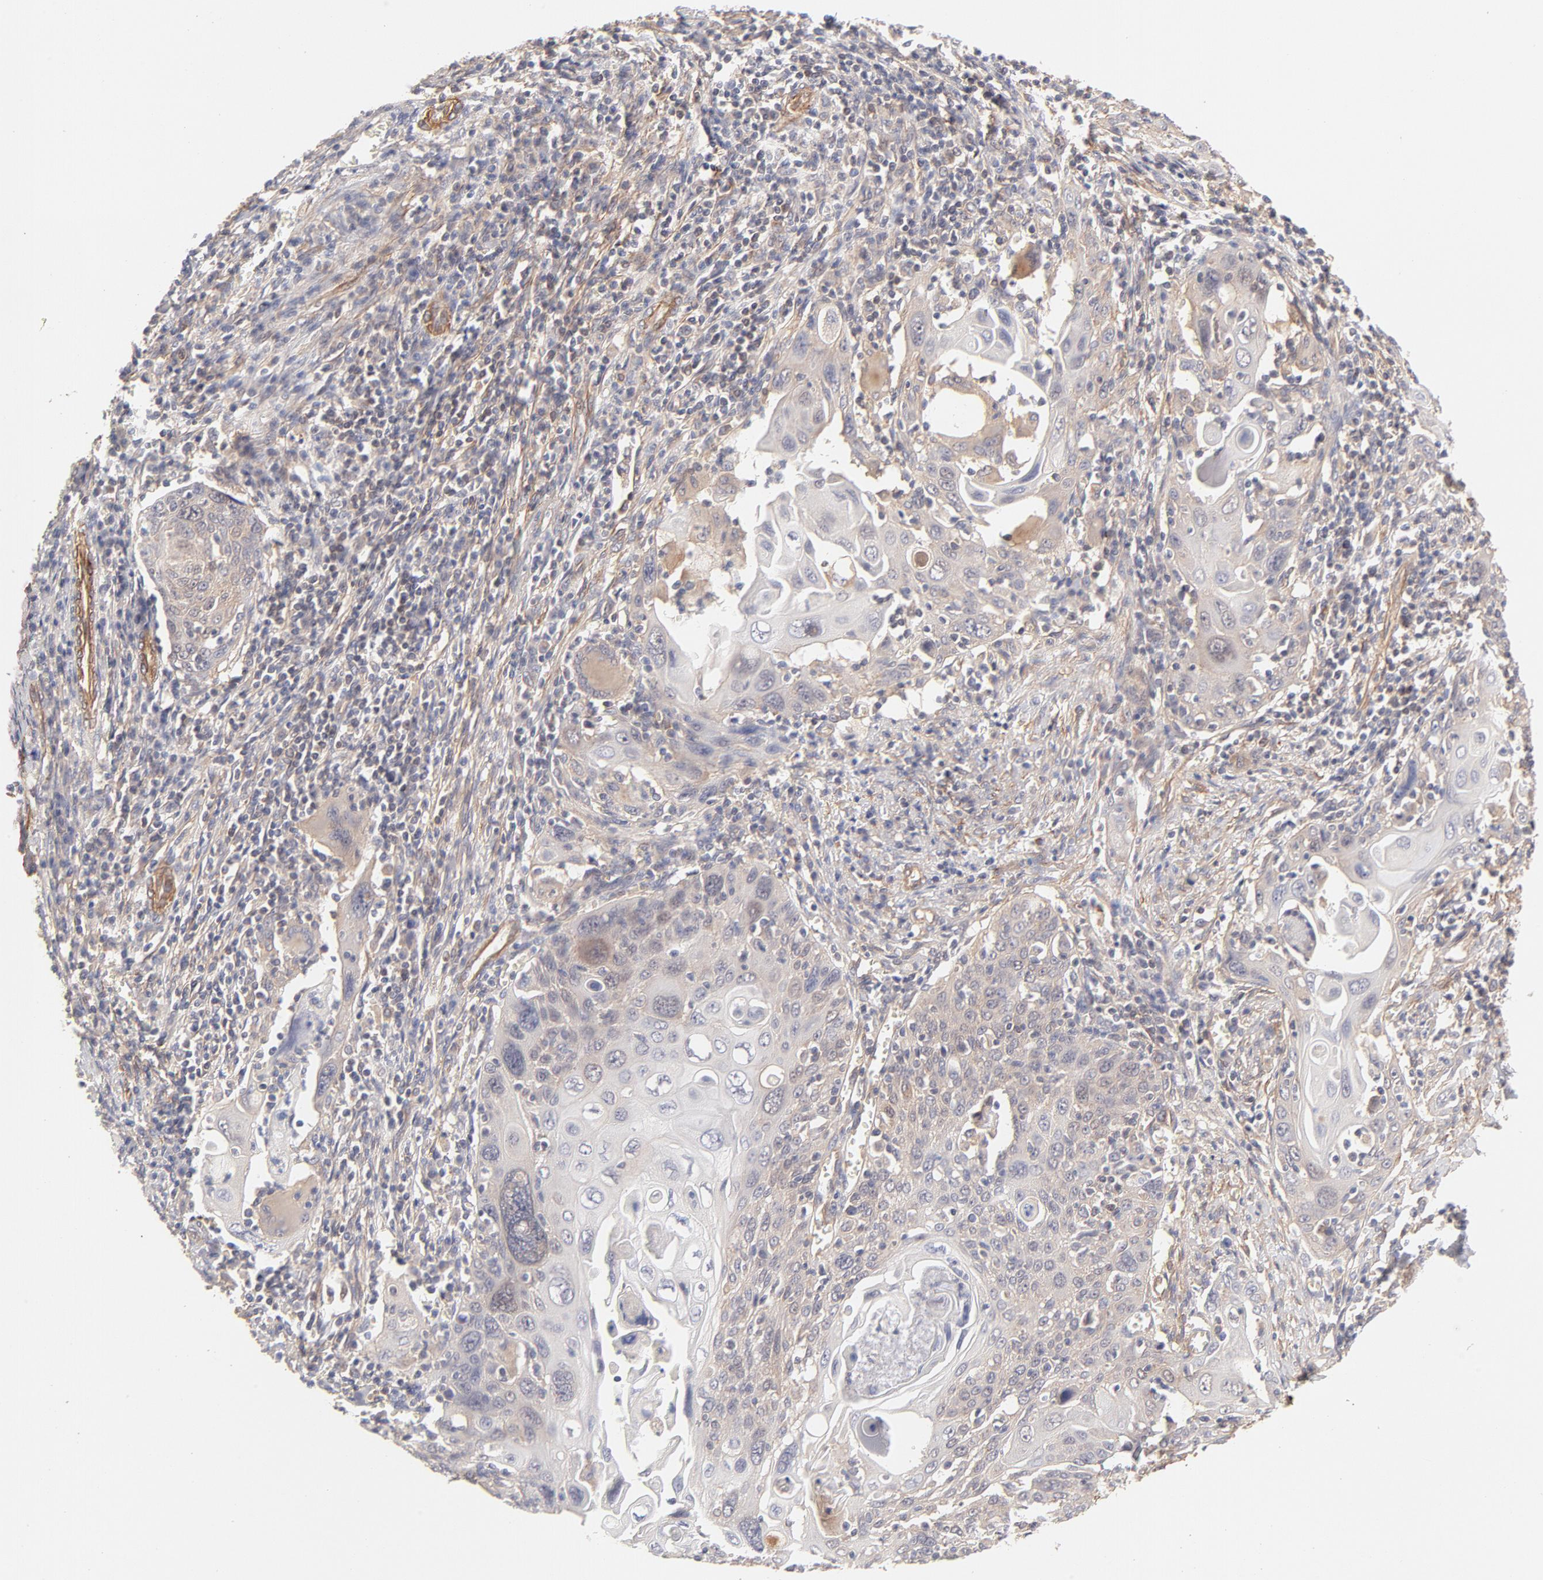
{"staining": {"intensity": "negative", "quantity": "none", "location": "none"}, "tissue": "cervical cancer", "cell_type": "Tumor cells", "image_type": "cancer", "snomed": [{"axis": "morphology", "description": "Squamous cell carcinoma, NOS"}, {"axis": "topography", "description": "Cervix"}], "caption": "This is an immunohistochemistry image of human cervical squamous cell carcinoma. There is no expression in tumor cells.", "gene": "LDLRAP1", "patient": {"sex": "female", "age": 54}}